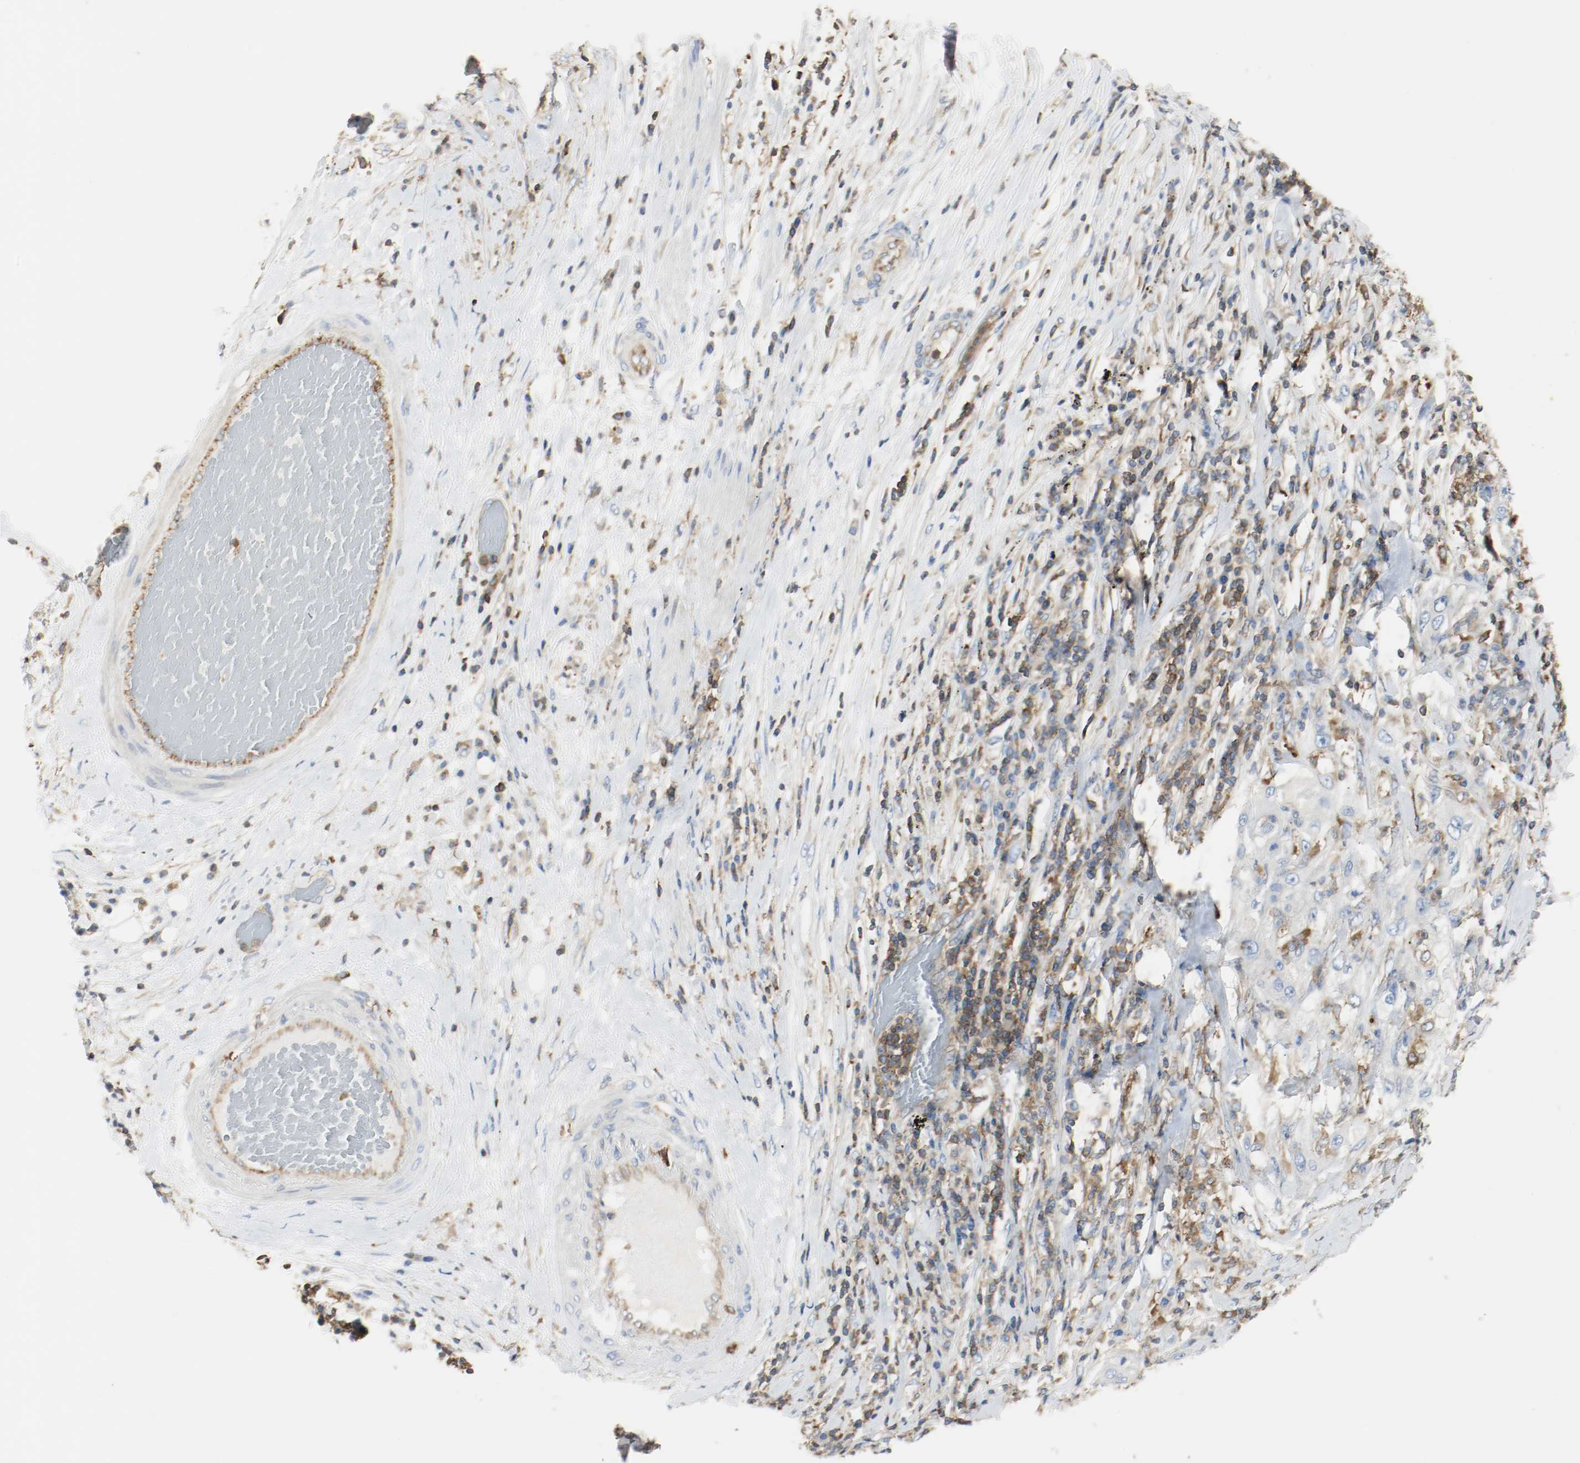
{"staining": {"intensity": "weak", "quantity": "25%-75%", "location": "cytoplasmic/membranous"}, "tissue": "lung cancer", "cell_type": "Tumor cells", "image_type": "cancer", "snomed": [{"axis": "morphology", "description": "Inflammation, NOS"}, {"axis": "morphology", "description": "Squamous cell carcinoma, NOS"}, {"axis": "topography", "description": "Lymph node"}, {"axis": "topography", "description": "Soft tissue"}, {"axis": "topography", "description": "Lung"}], "caption": "Immunohistochemistry image of neoplastic tissue: lung cancer stained using IHC displays low levels of weak protein expression localized specifically in the cytoplasmic/membranous of tumor cells, appearing as a cytoplasmic/membranous brown color.", "gene": "ARPC1B", "patient": {"sex": "male", "age": 66}}